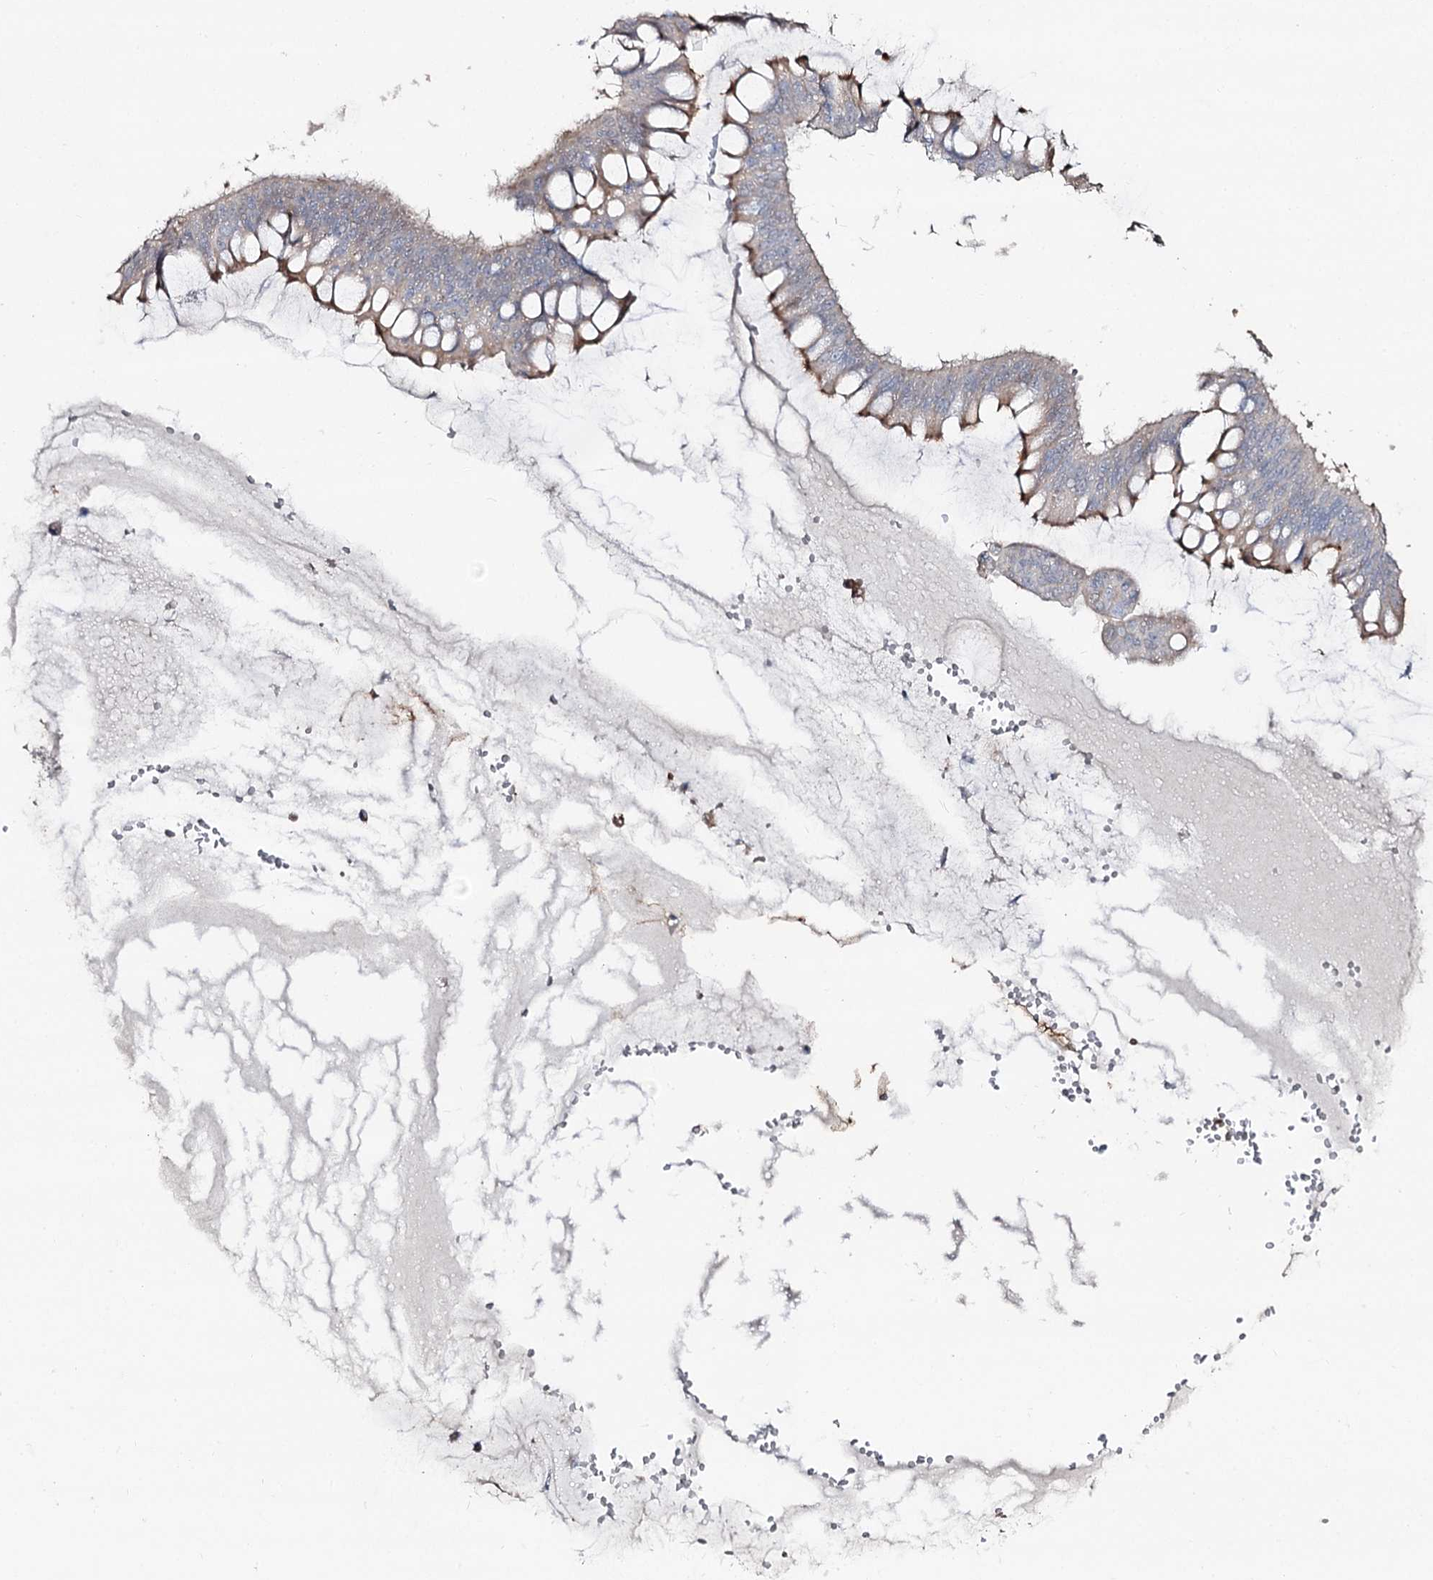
{"staining": {"intensity": "moderate", "quantity": "25%-75%", "location": "cytoplasmic/membranous"}, "tissue": "ovarian cancer", "cell_type": "Tumor cells", "image_type": "cancer", "snomed": [{"axis": "morphology", "description": "Cystadenocarcinoma, mucinous, NOS"}, {"axis": "topography", "description": "Ovary"}], "caption": "Immunohistochemical staining of ovarian cancer (mucinous cystadenocarcinoma) displays medium levels of moderate cytoplasmic/membranous positivity in about 25%-75% of tumor cells. (Stains: DAB (3,3'-diaminobenzidine) in brown, nuclei in blue, Microscopy: brightfield microscopy at high magnification).", "gene": "SLC3A1", "patient": {"sex": "female", "age": 73}}